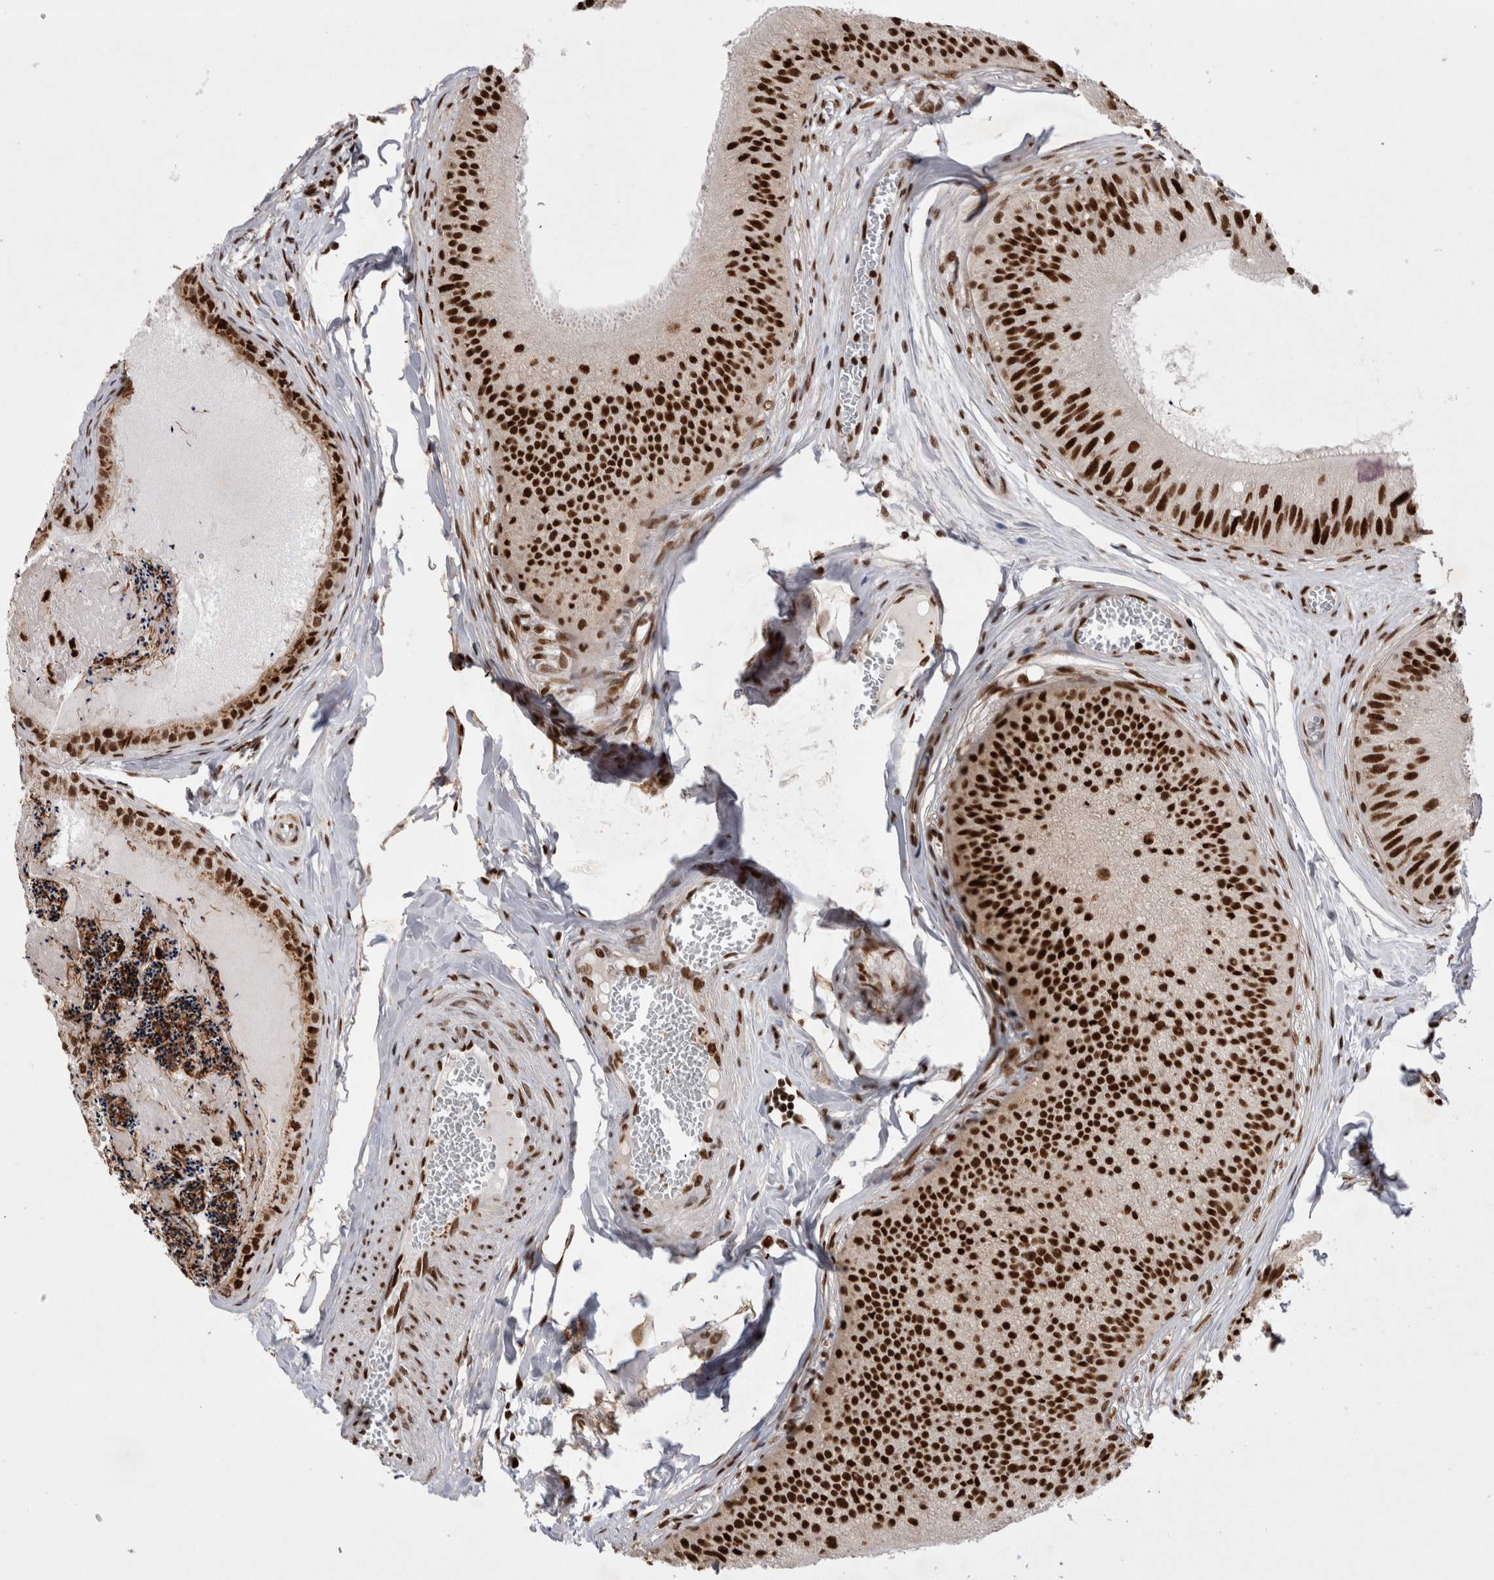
{"staining": {"intensity": "strong", "quantity": ">75%", "location": "cytoplasmic/membranous,nuclear"}, "tissue": "epididymis", "cell_type": "Glandular cells", "image_type": "normal", "snomed": [{"axis": "morphology", "description": "Normal tissue, NOS"}, {"axis": "topography", "description": "Epididymis"}], "caption": "Glandular cells show strong cytoplasmic/membranous,nuclear expression in about >75% of cells in benign epididymis.", "gene": "EYA2", "patient": {"sex": "male", "age": 31}}